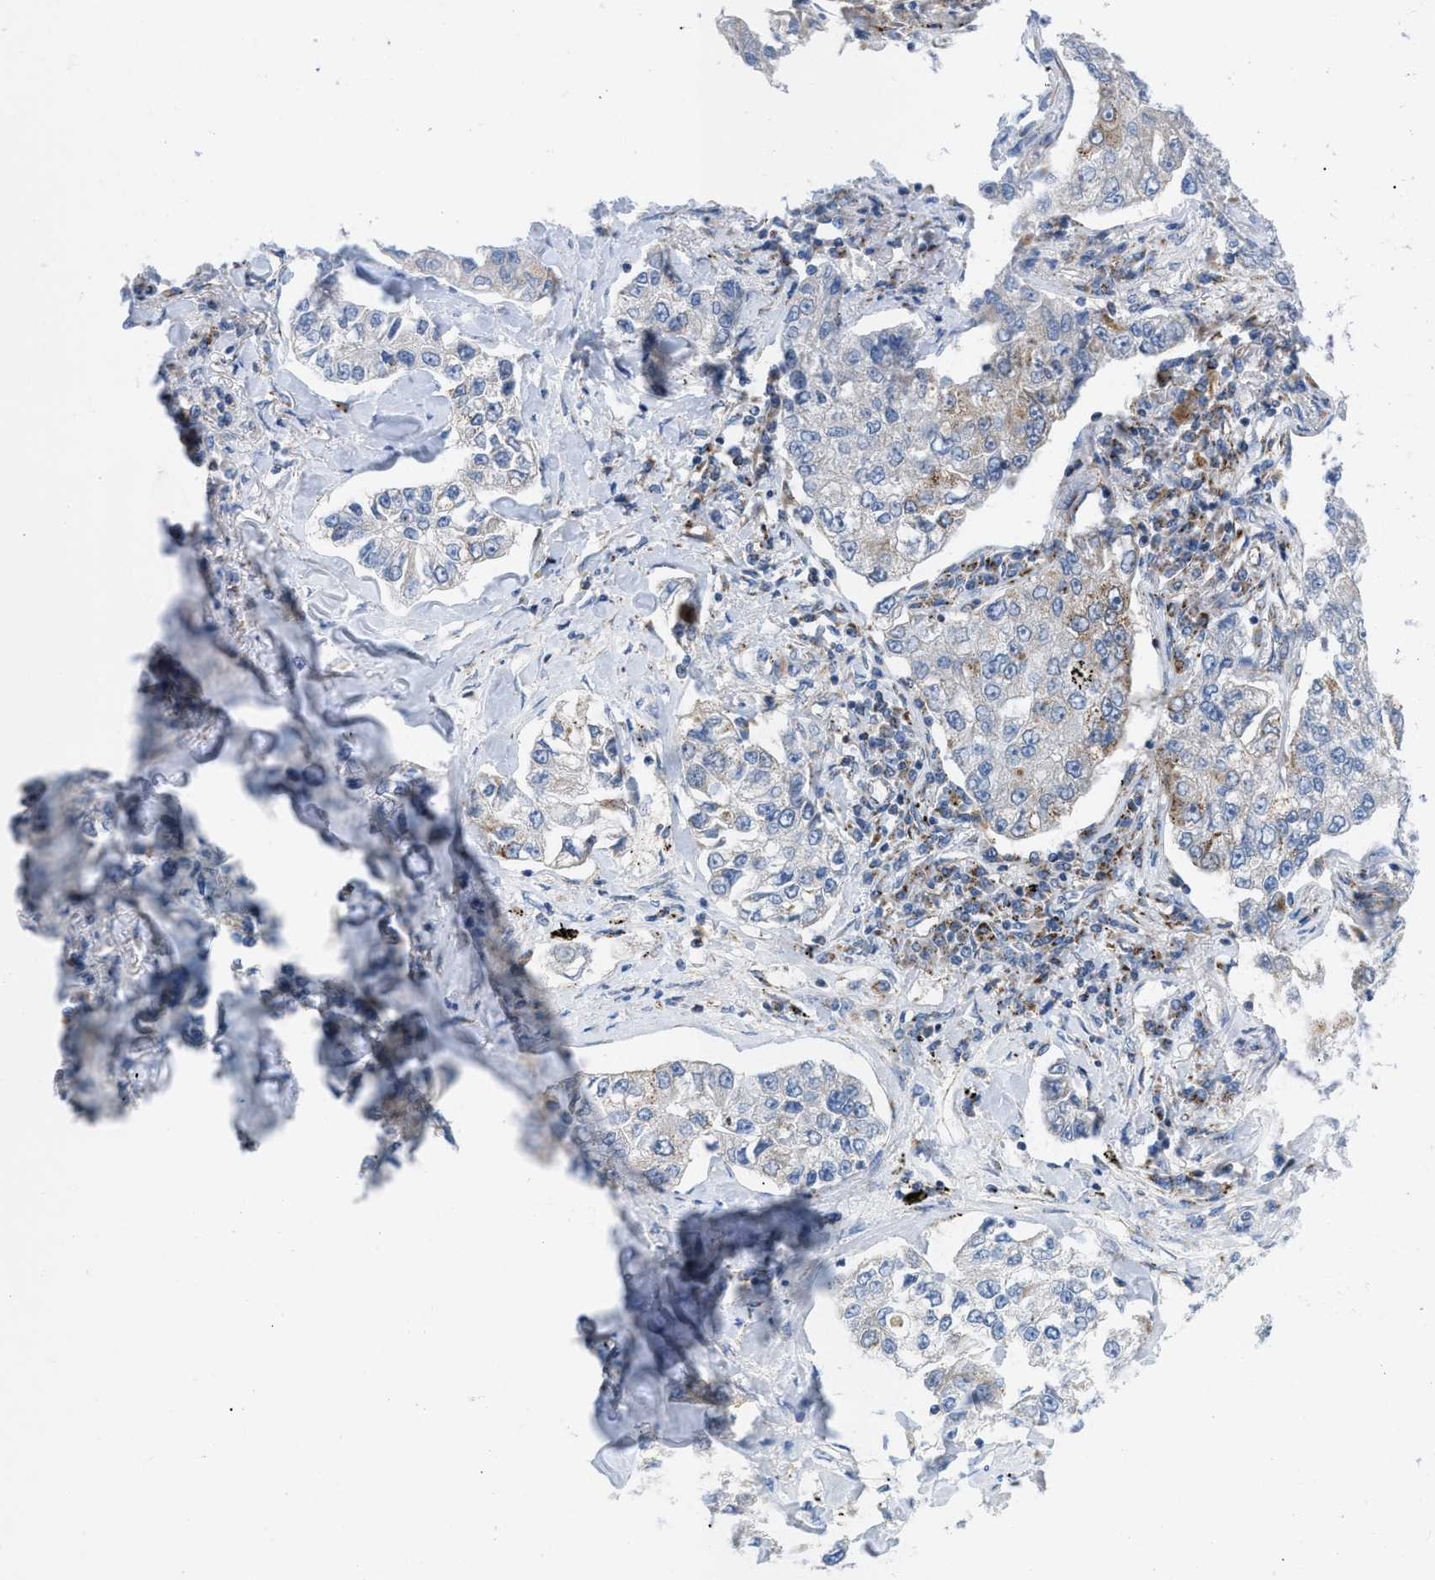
{"staining": {"intensity": "weak", "quantity": "<25%", "location": "cytoplasmic/membranous"}, "tissue": "lung cancer", "cell_type": "Tumor cells", "image_type": "cancer", "snomed": [{"axis": "morphology", "description": "Adenocarcinoma, NOS"}, {"axis": "topography", "description": "Lung"}], "caption": "Lung cancer stained for a protein using immunohistochemistry reveals no expression tumor cells.", "gene": "RBBP9", "patient": {"sex": "male", "age": 49}}